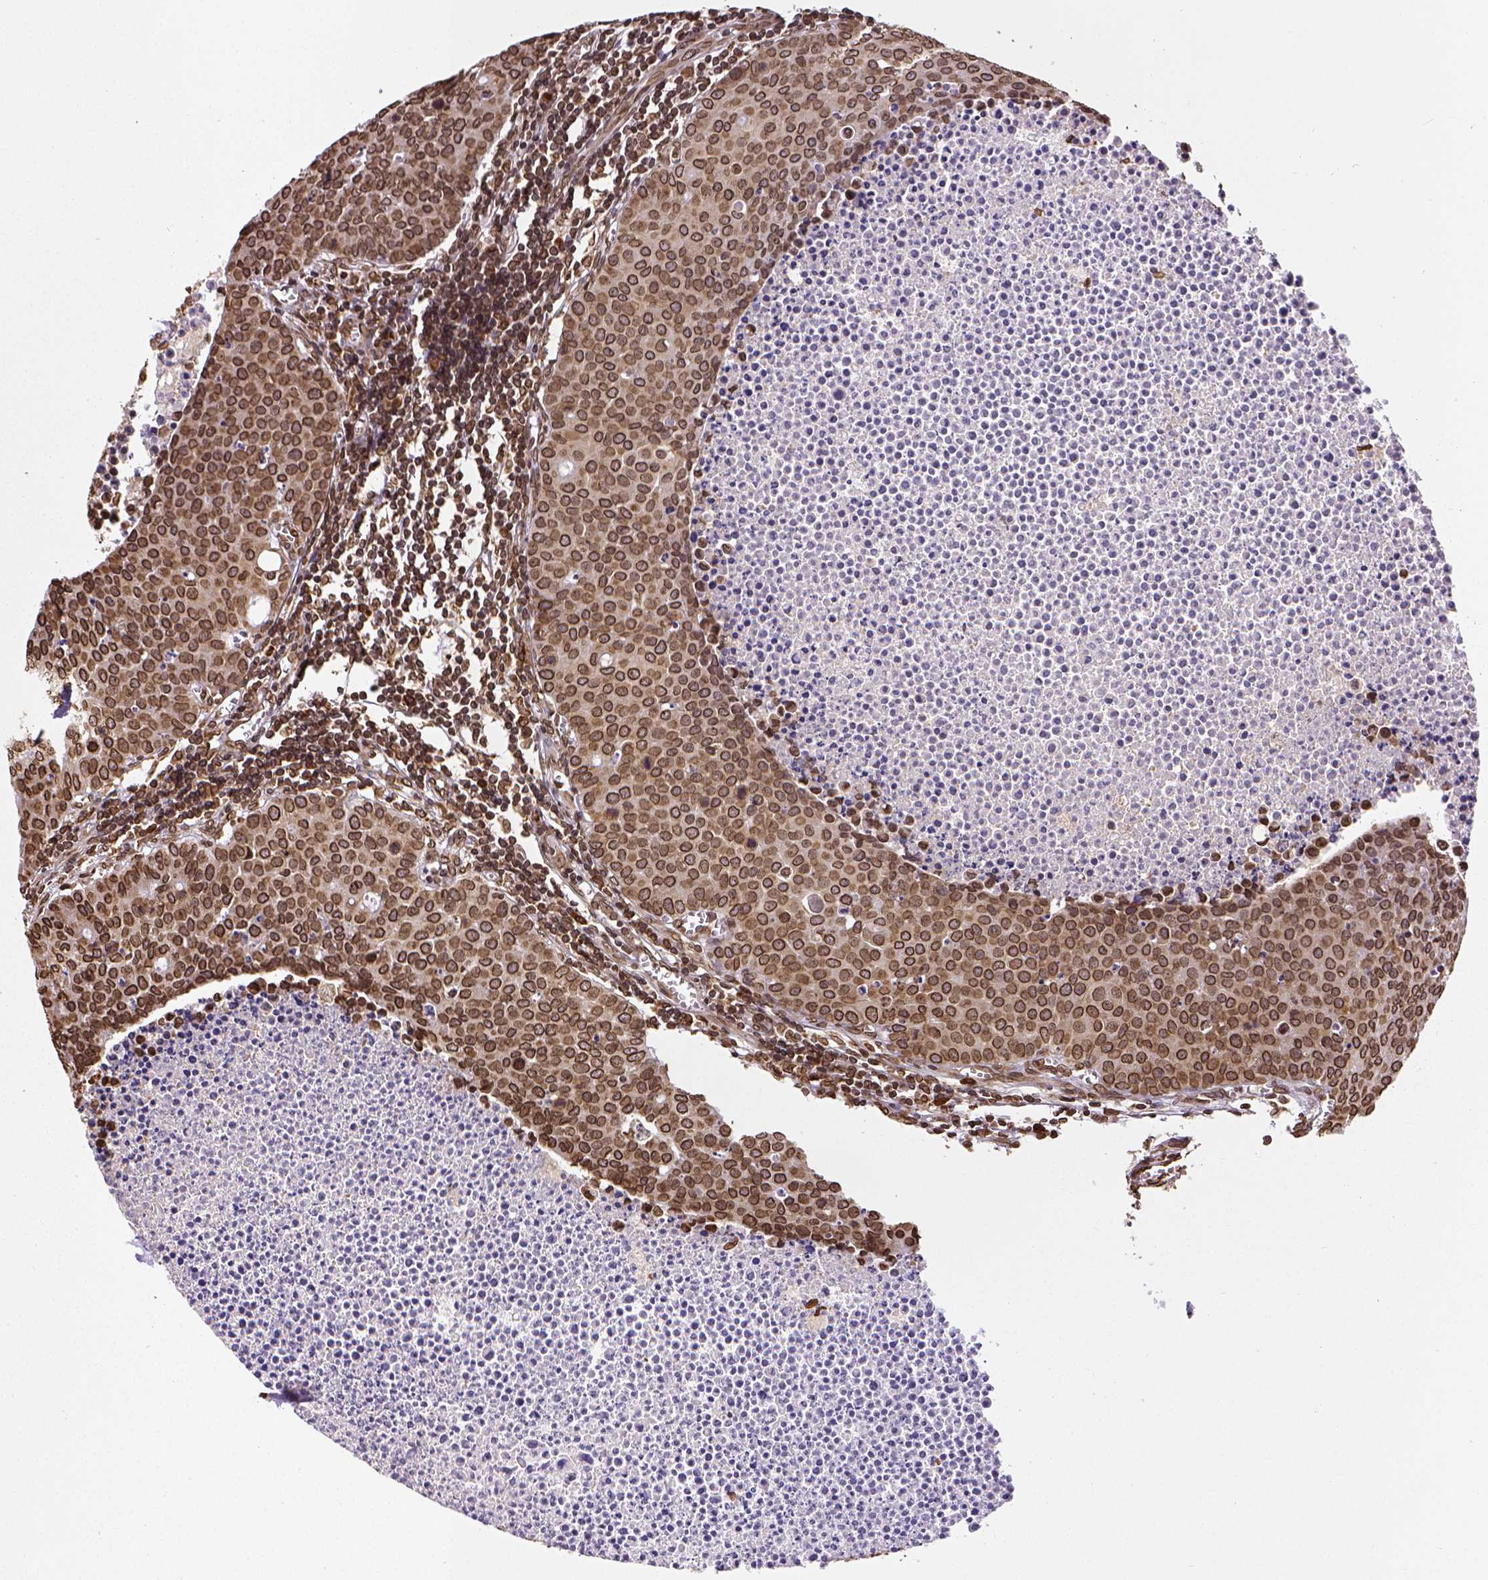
{"staining": {"intensity": "strong", "quantity": ">75%", "location": "cytoplasmic/membranous,nuclear"}, "tissue": "carcinoid", "cell_type": "Tumor cells", "image_type": "cancer", "snomed": [{"axis": "morphology", "description": "Carcinoid, malignant, NOS"}, {"axis": "topography", "description": "Colon"}], "caption": "High-magnification brightfield microscopy of carcinoid (malignant) stained with DAB (brown) and counterstained with hematoxylin (blue). tumor cells exhibit strong cytoplasmic/membranous and nuclear positivity is present in about>75% of cells.", "gene": "MTDH", "patient": {"sex": "male", "age": 81}}